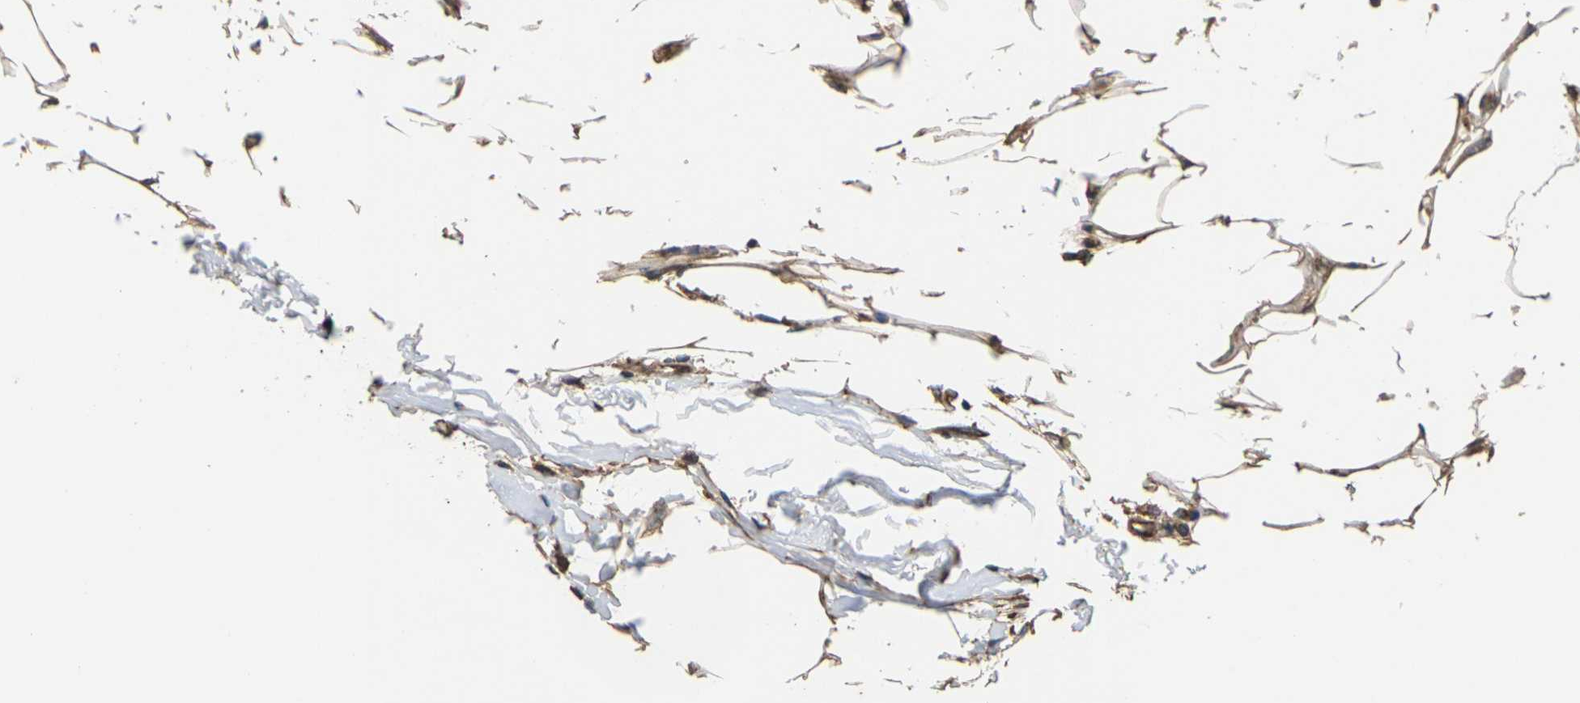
{"staining": {"intensity": "moderate", "quantity": ">75%", "location": "cytoplasmic/membranous"}, "tissue": "breast cancer", "cell_type": "Tumor cells", "image_type": "cancer", "snomed": [{"axis": "morphology", "description": "Duct carcinoma"}, {"axis": "topography", "description": "Breast"}], "caption": "An image of human breast cancer (intraductal carcinoma) stained for a protein reveals moderate cytoplasmic/membranous brown staining in tumor cells.", "gene": "NRAS", "patient": {"sex": "female", "age": 50}}